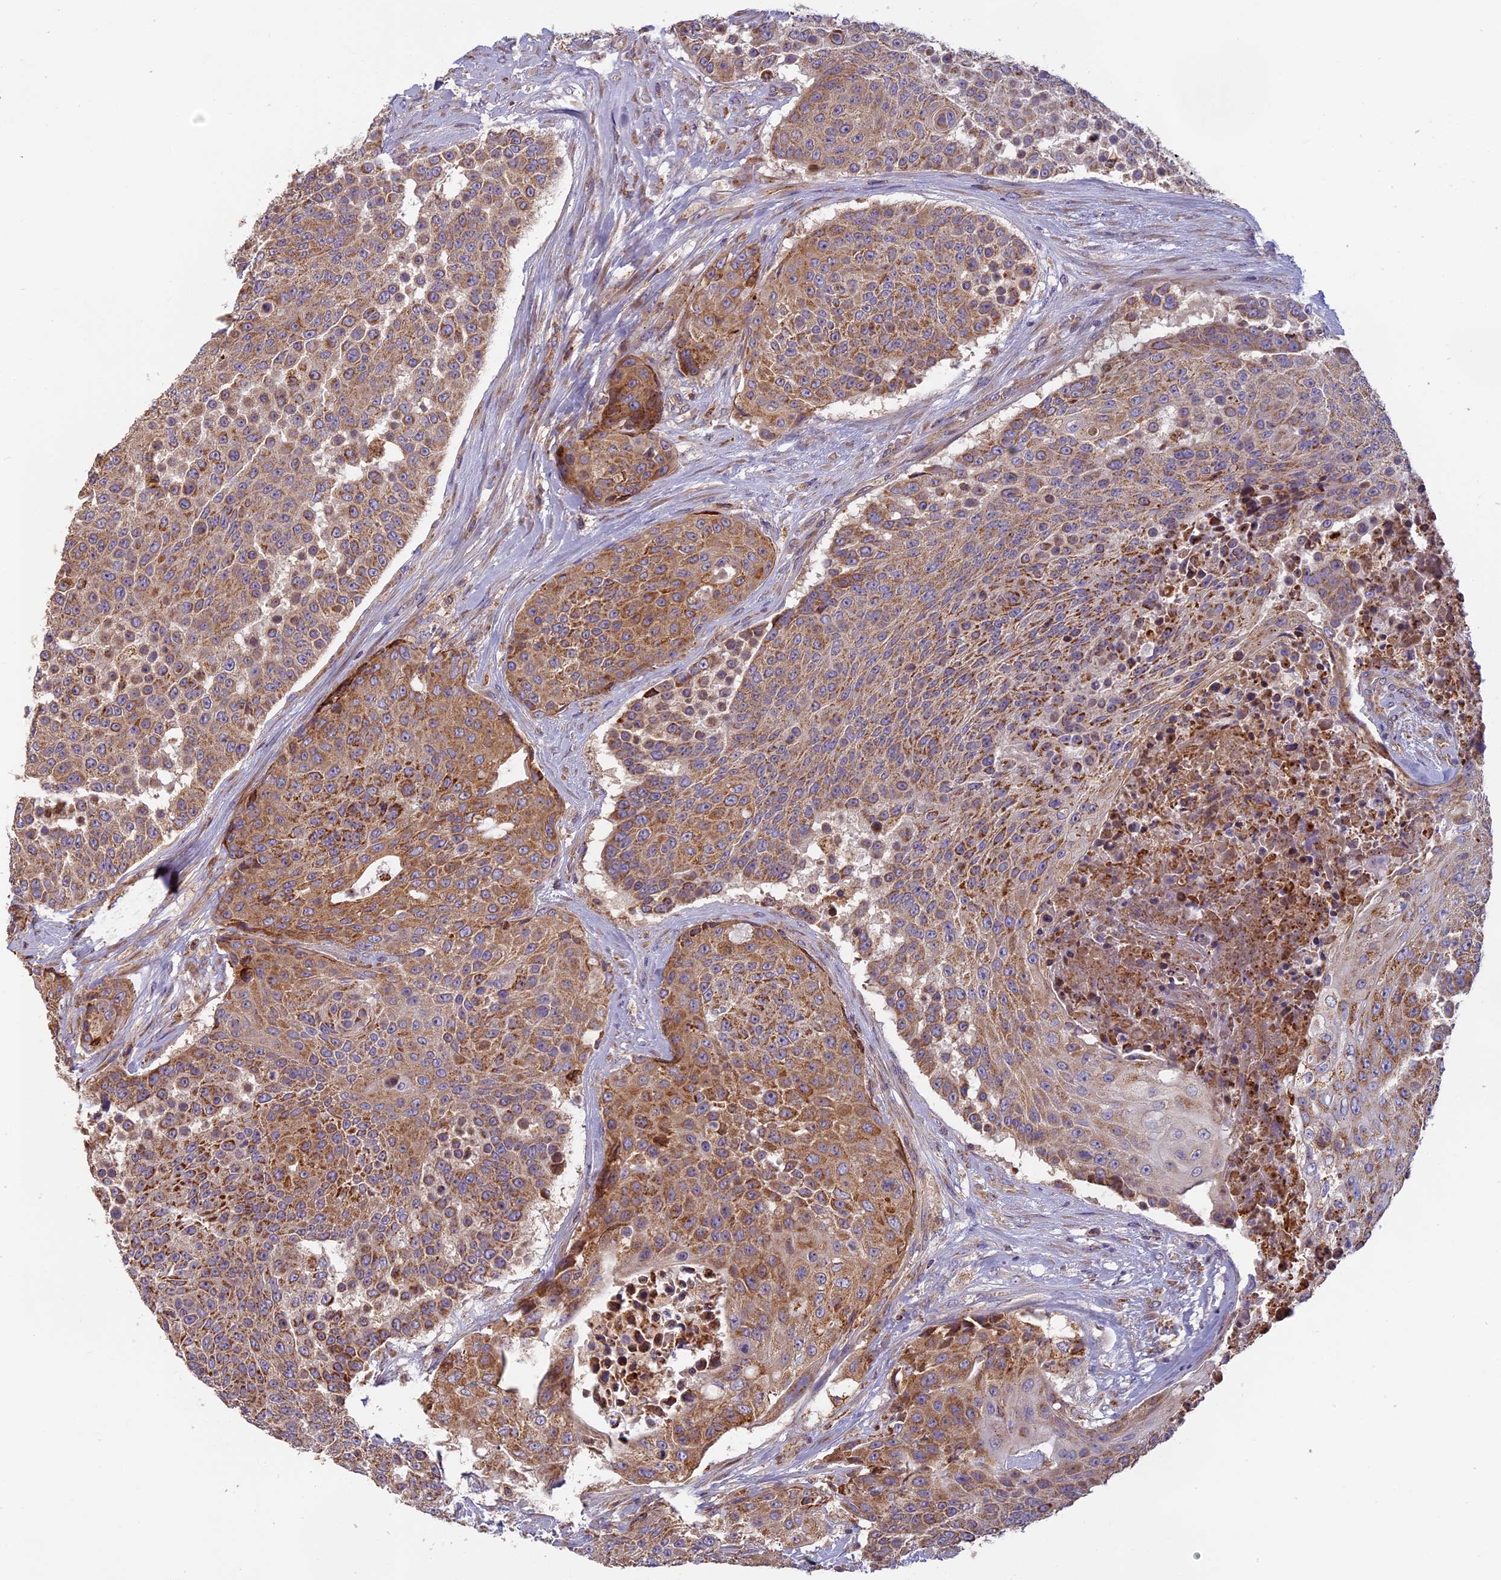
{"staining": {"intensity": "moderate", "quantity": ">75%", "location": "cytoplasmic/membranous"}, "tissue": "urothelial cancer", "cell_type": "Tumor cells", "image_type": "cancer", "snomed": [{"axis": "morphology", "description": "Urothelial carcinoma, High grade"}, {"axis": "topography", "description": "Urinary bladder"}], "caption": "Immunohistochemistry image of high-grade urothelial carcinoma stained for a protein (brown), which shows medium levels of moderate cytoplasmic/membranous expression in about >75% of tumor cells.", "gene": "EDAR", "patient": {"sex": "female", "age": 63}}